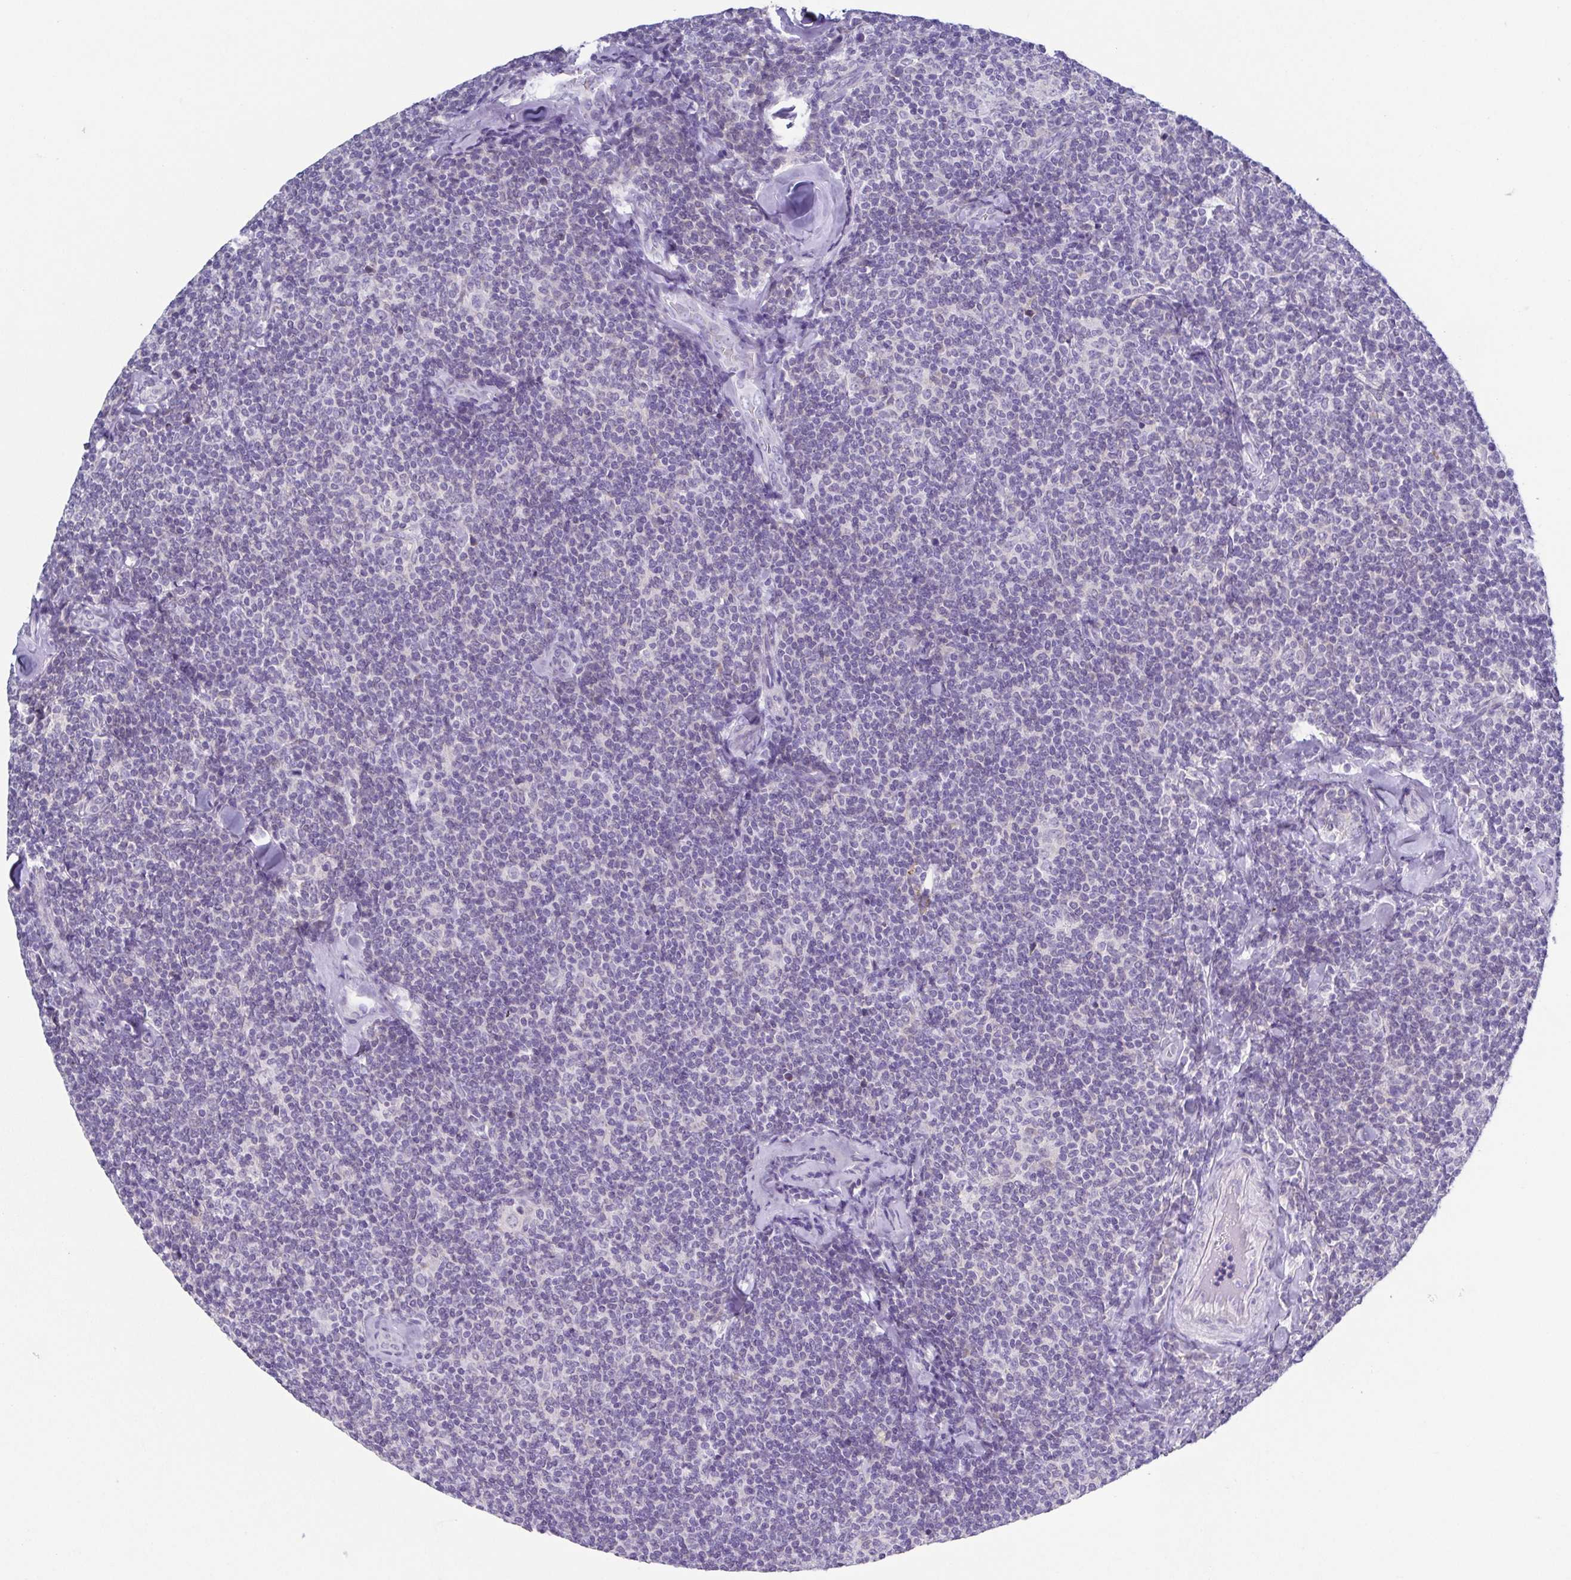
{"staining": {"intensity": "negative", "quantity": "none", "location": "none"}, "tissue": "lymphoma", "cell_type": "Tumor cells", "image_type": "cancer", "snomed": [{"axis": "morphology", "description": "Malignant lymphoma, non-Hodgkin's type, Low grade"}, {"axis": "topography", "description": "Lymph node"}], "caption": "High magnification brightfield microscopy of lymphoma stained with DAB (3,3'-diaminobenzidine) (brown) and counterstained with hematoxylin (blue): tumor cells show no significant expression.", "gene": "RDH11", "patient": {"sex": "female", "age": 56}}